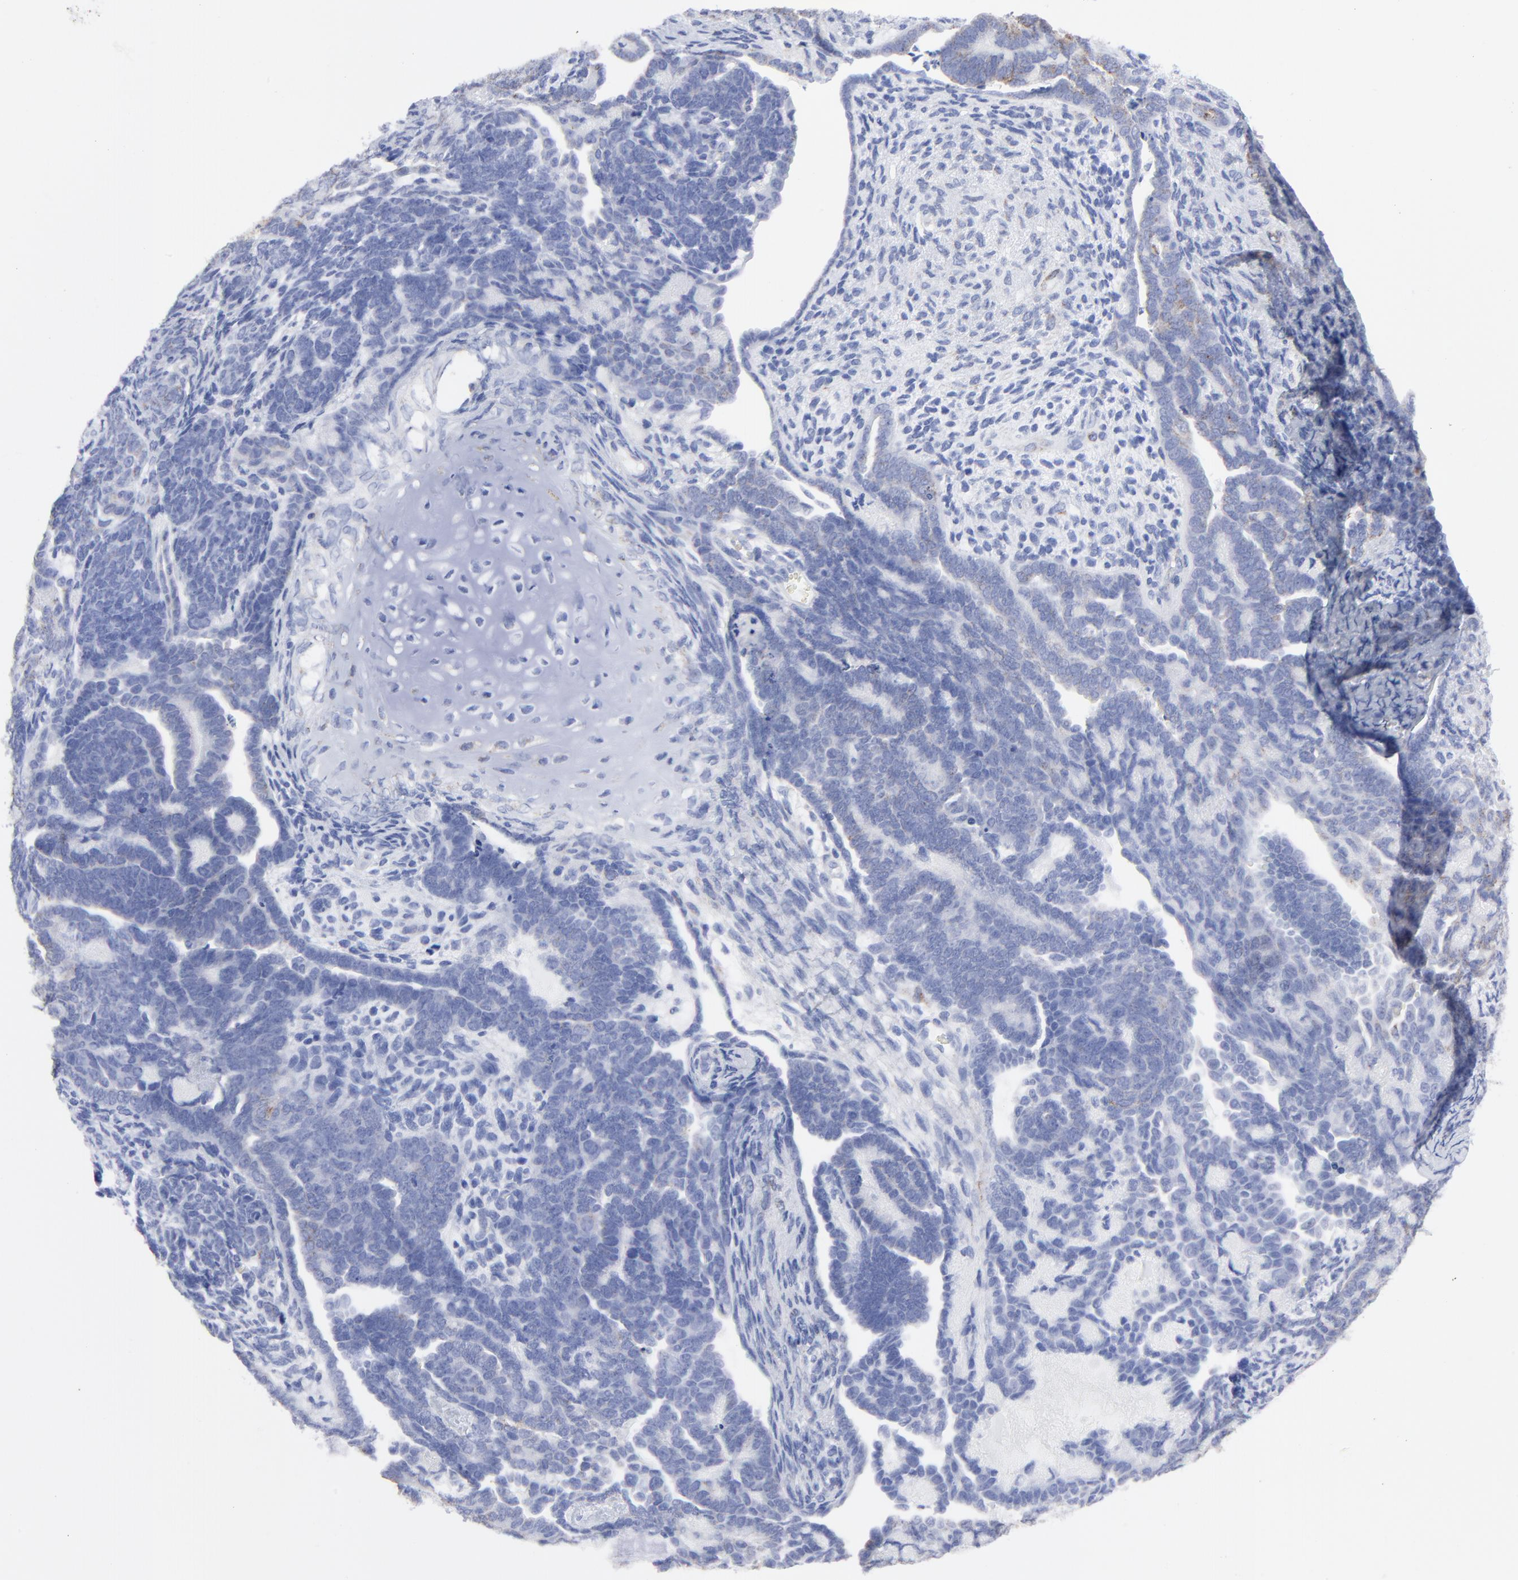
{"staining": {"intensity": "weak", "quantity": "<25%", "location": "cytoplasmic/membranous"}, "tissue": "endometrial cancer", "cell_type": "Tumor cells", "image_type": "cancer", "snomed": [{"axis": "morphology", "description": "Neoplasm, malignant, NOS"}, {"axis": "topography", "description": "Endometrium"}], "caption": "Immunohistochemistry of endometrial cancer (malignant neoplasm) displays no expression in tumor cells. Nuclei are stained in blue.", "gene": "CNTN3", "patient": {"sex": "female", "age": 74}}